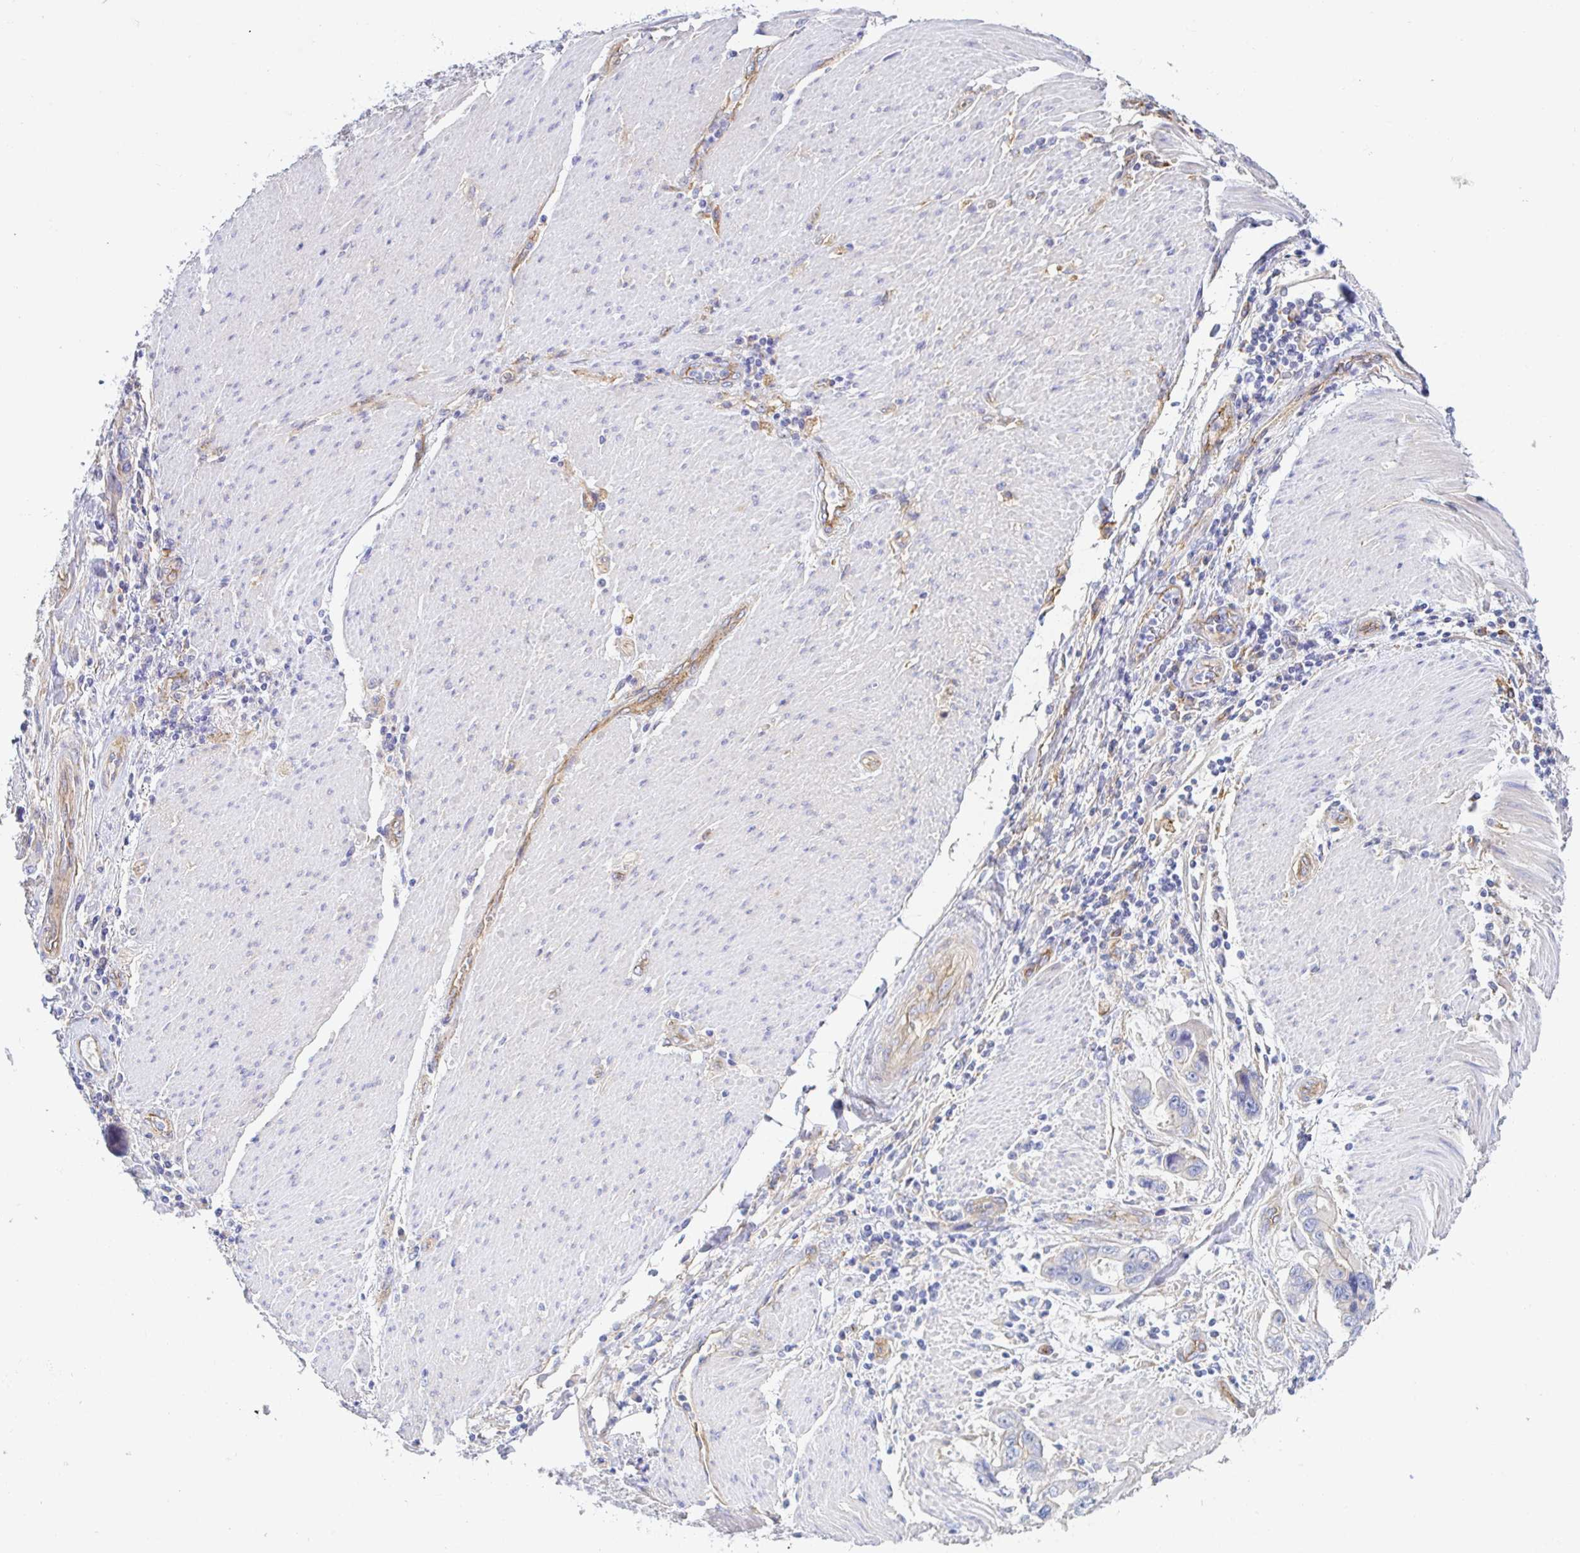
{"staining": {"intensity": "negative", "quantity": "none", "location": "none"}, "tissue": "stomach cancer", "cell_type": "Tumor cells", "image_type": "cancer", "snomed": [{"axis": "morphology", "description": "Adenocarcinoma, NOS"}, {"axis": "topography", "description": "Pancreas"}, {"axis": "topography", "description": "Stomach, upper"}], "caption": "High power microscopy micrograph of an IHC histopathology image of stomach adenocarcinoma, revealing no significant expression in tumor cells.", "gene": "ARL4D", "patient": {"sex": "male", "age": 77}}